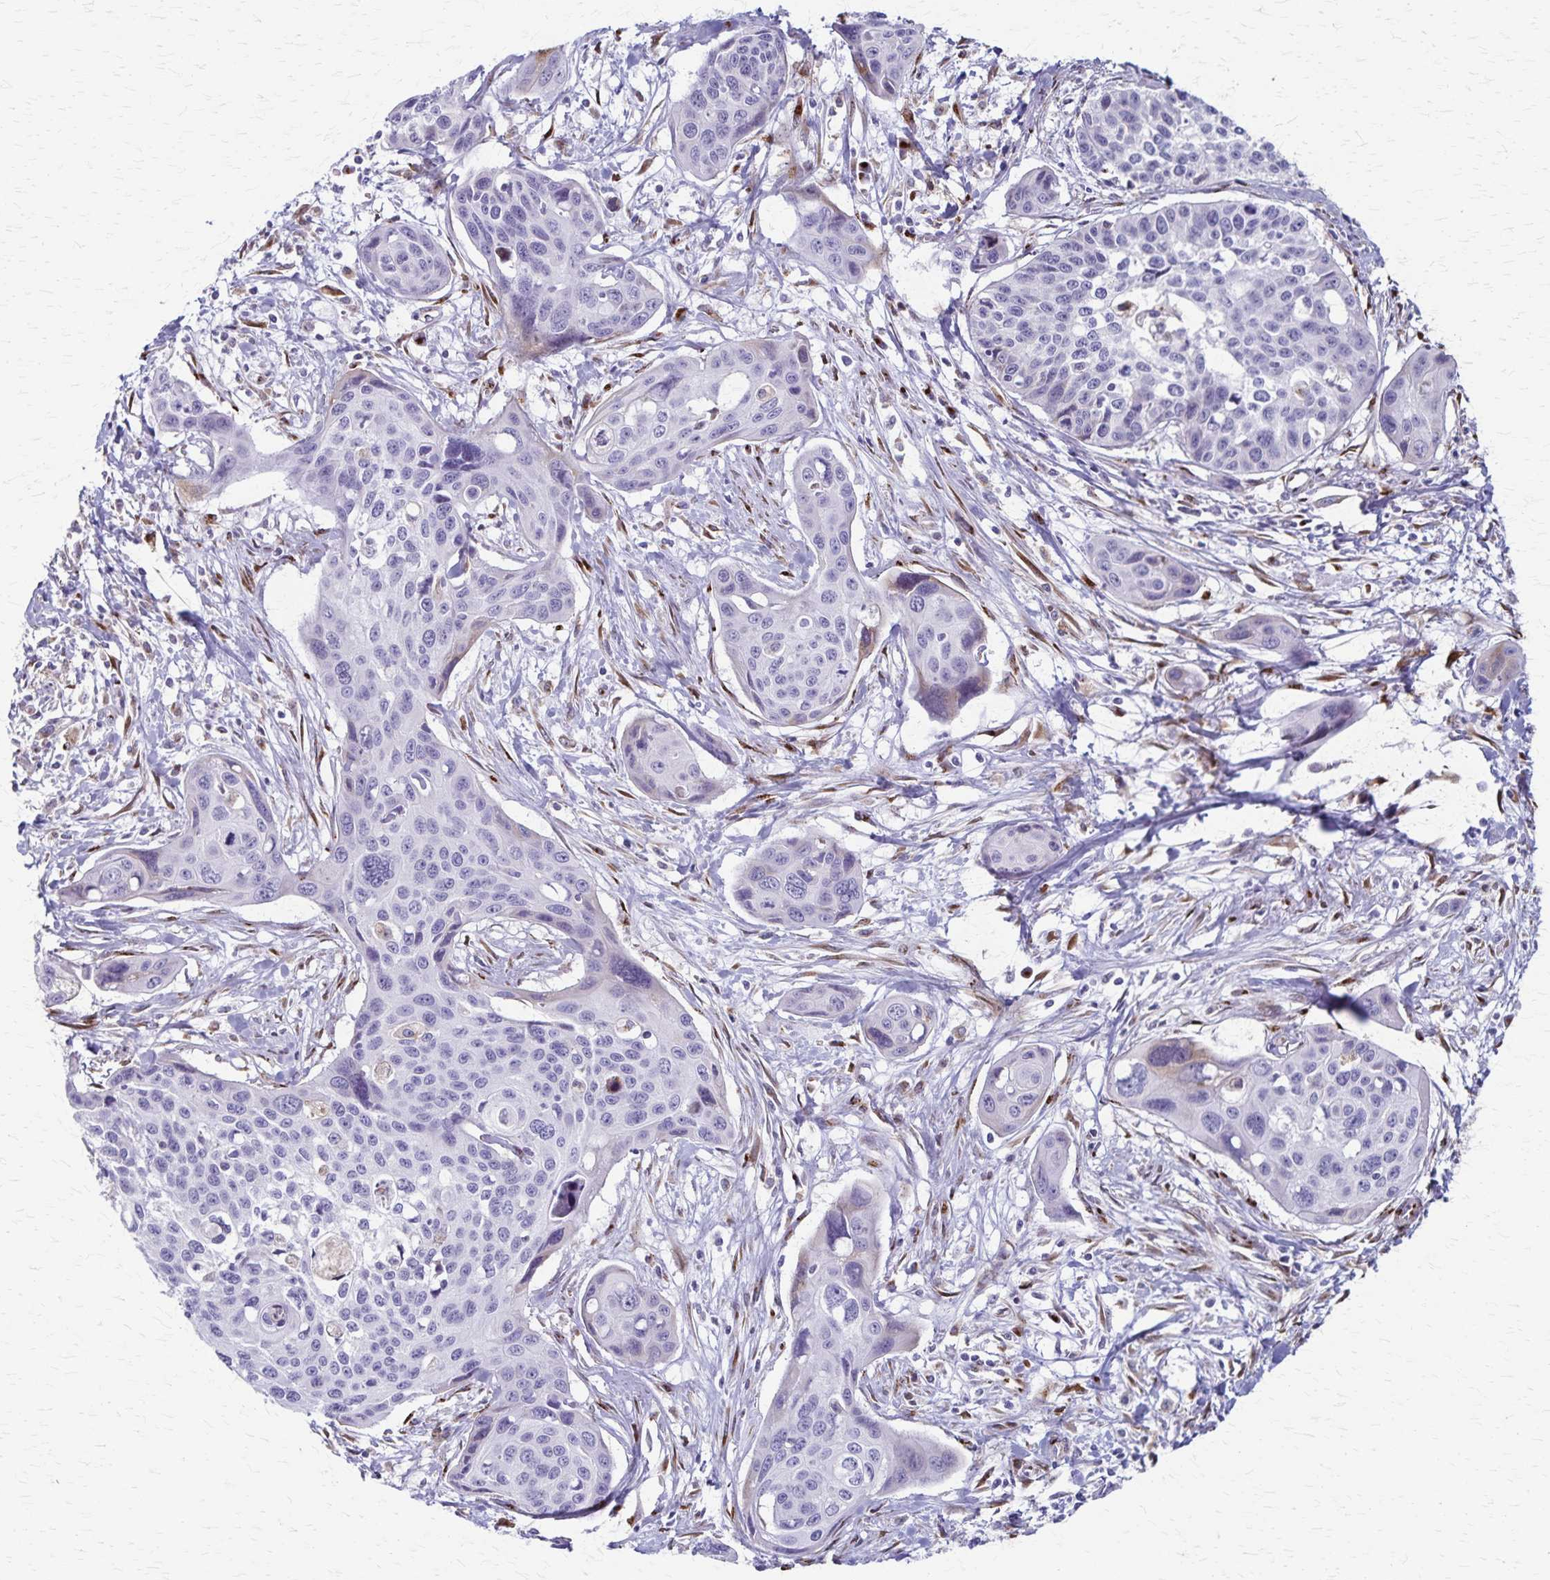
{"staining": {"intensity": "negative", "quantity": "none", "location": "none"}, "tissue": "cervical cancer", "cell_type": "Tumor cells", "image_type": "cancer", "snomed": [{"axis": "morphology", "description": "Squamous cell carcinoma, NOS"}, {"axis": "topography", "description": "Cervix"}], "caption": "Immunohistochemical staining of cervical cancer (squamous cell carcinoma) displays no significant positivity in tumor cells.", "gene": "MCFD2", "patient": {"sex": "female", "age": 31}}